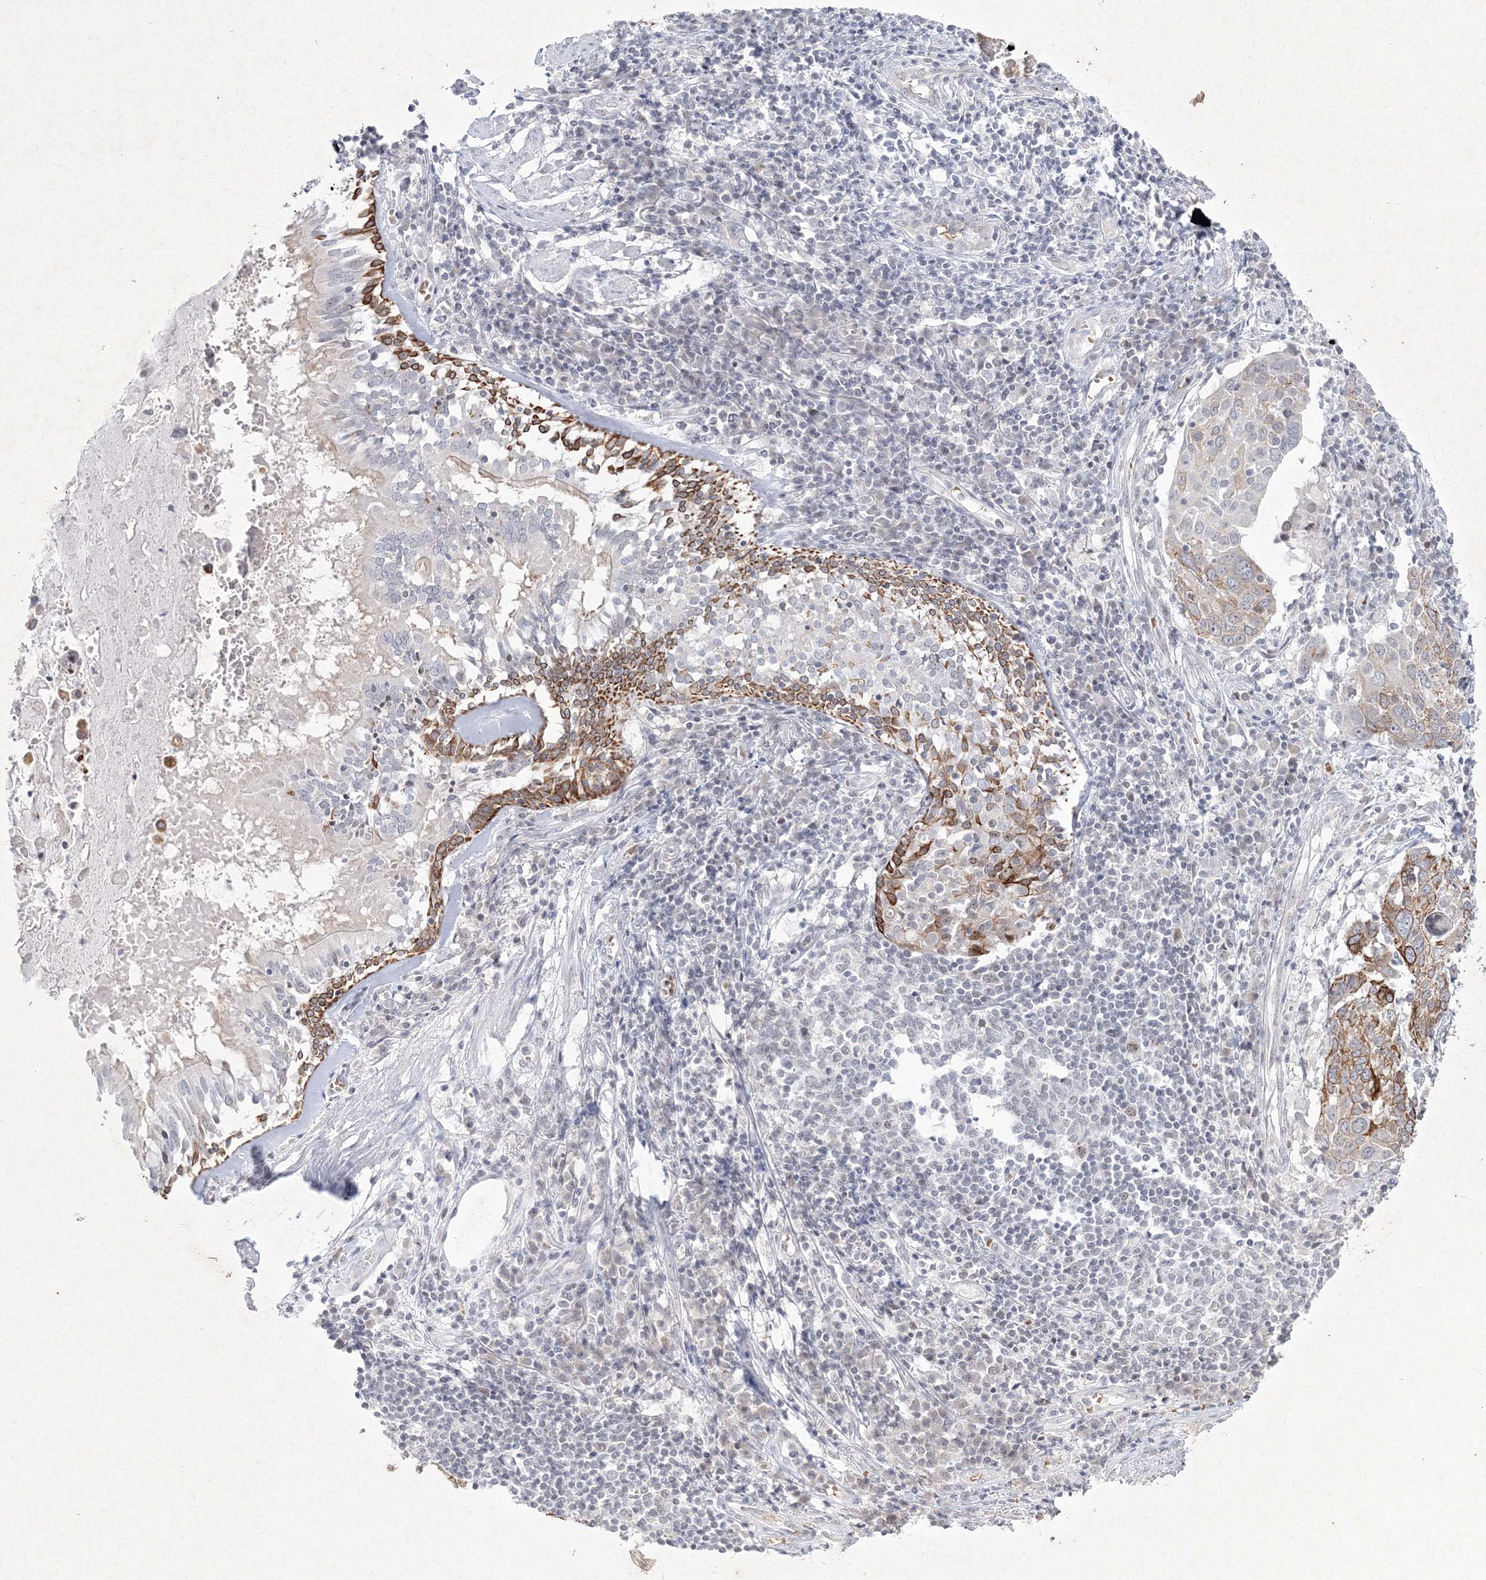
{"staining": {"intensity": "moderate", "quantity": "25%-75%", "location": "cytoplasmic/membranous"}, "tissue": "lung cancer", "cell_type": "Tumor cells", "image_type": "cancer", "snomed": [{"axis": "morphology", "description": "Squamous cell carcinoma, NOS"}, {"axis": "topography", "description": "Lung"}], "caption": "A medium amount of moderate cytoplasmic/membranous positivity is identified in approximately 25%-75% of tumor cells in squamous cell carcinoma (lung) tissue.", "gene": "NXPE3", "patient": {"sex": "male", "age": 65}}